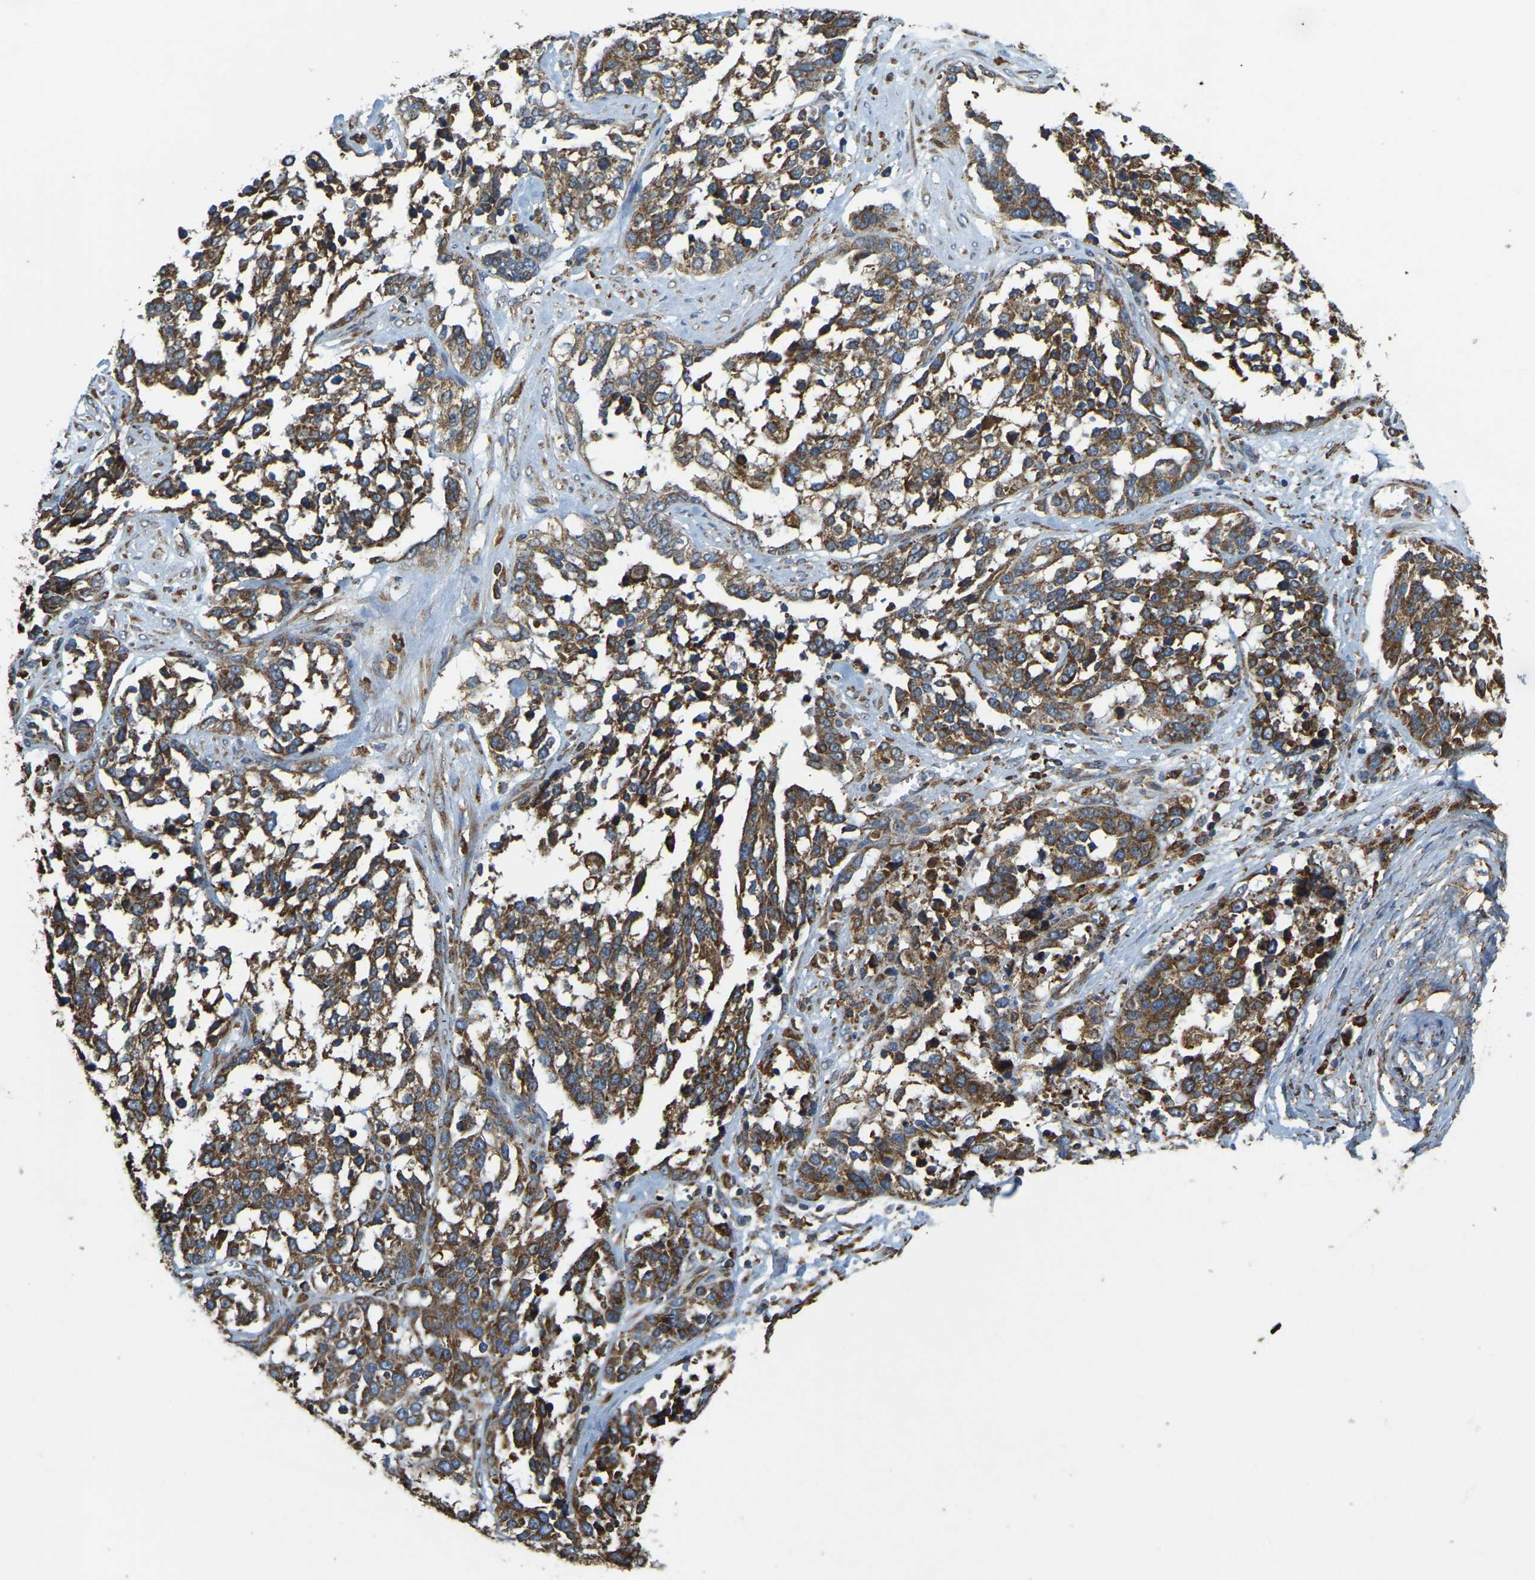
{"staining": {"intensity": "moderate", "quantity": ">75%", "location": "cytoplasmic/membranous"}, "tissue": "ovarian cancer", "cell_type": "Tumor cells", "image_type": "cancer", "snomed": [{"axis": "morphology", "description": "Cystadenocarcinoma, serous, NOS"}, {"axis": "topography", "description": "Ovary"}], "caption": "An immunohistochemistry micrograph of tumor tissue is shown. Protein staining in brown labels moderate cytoplasmic/membranous positivity in ovarian cancer within tumor cells.", "gene": "RNF115", "patient": {"sex": "female", "age": 44}}